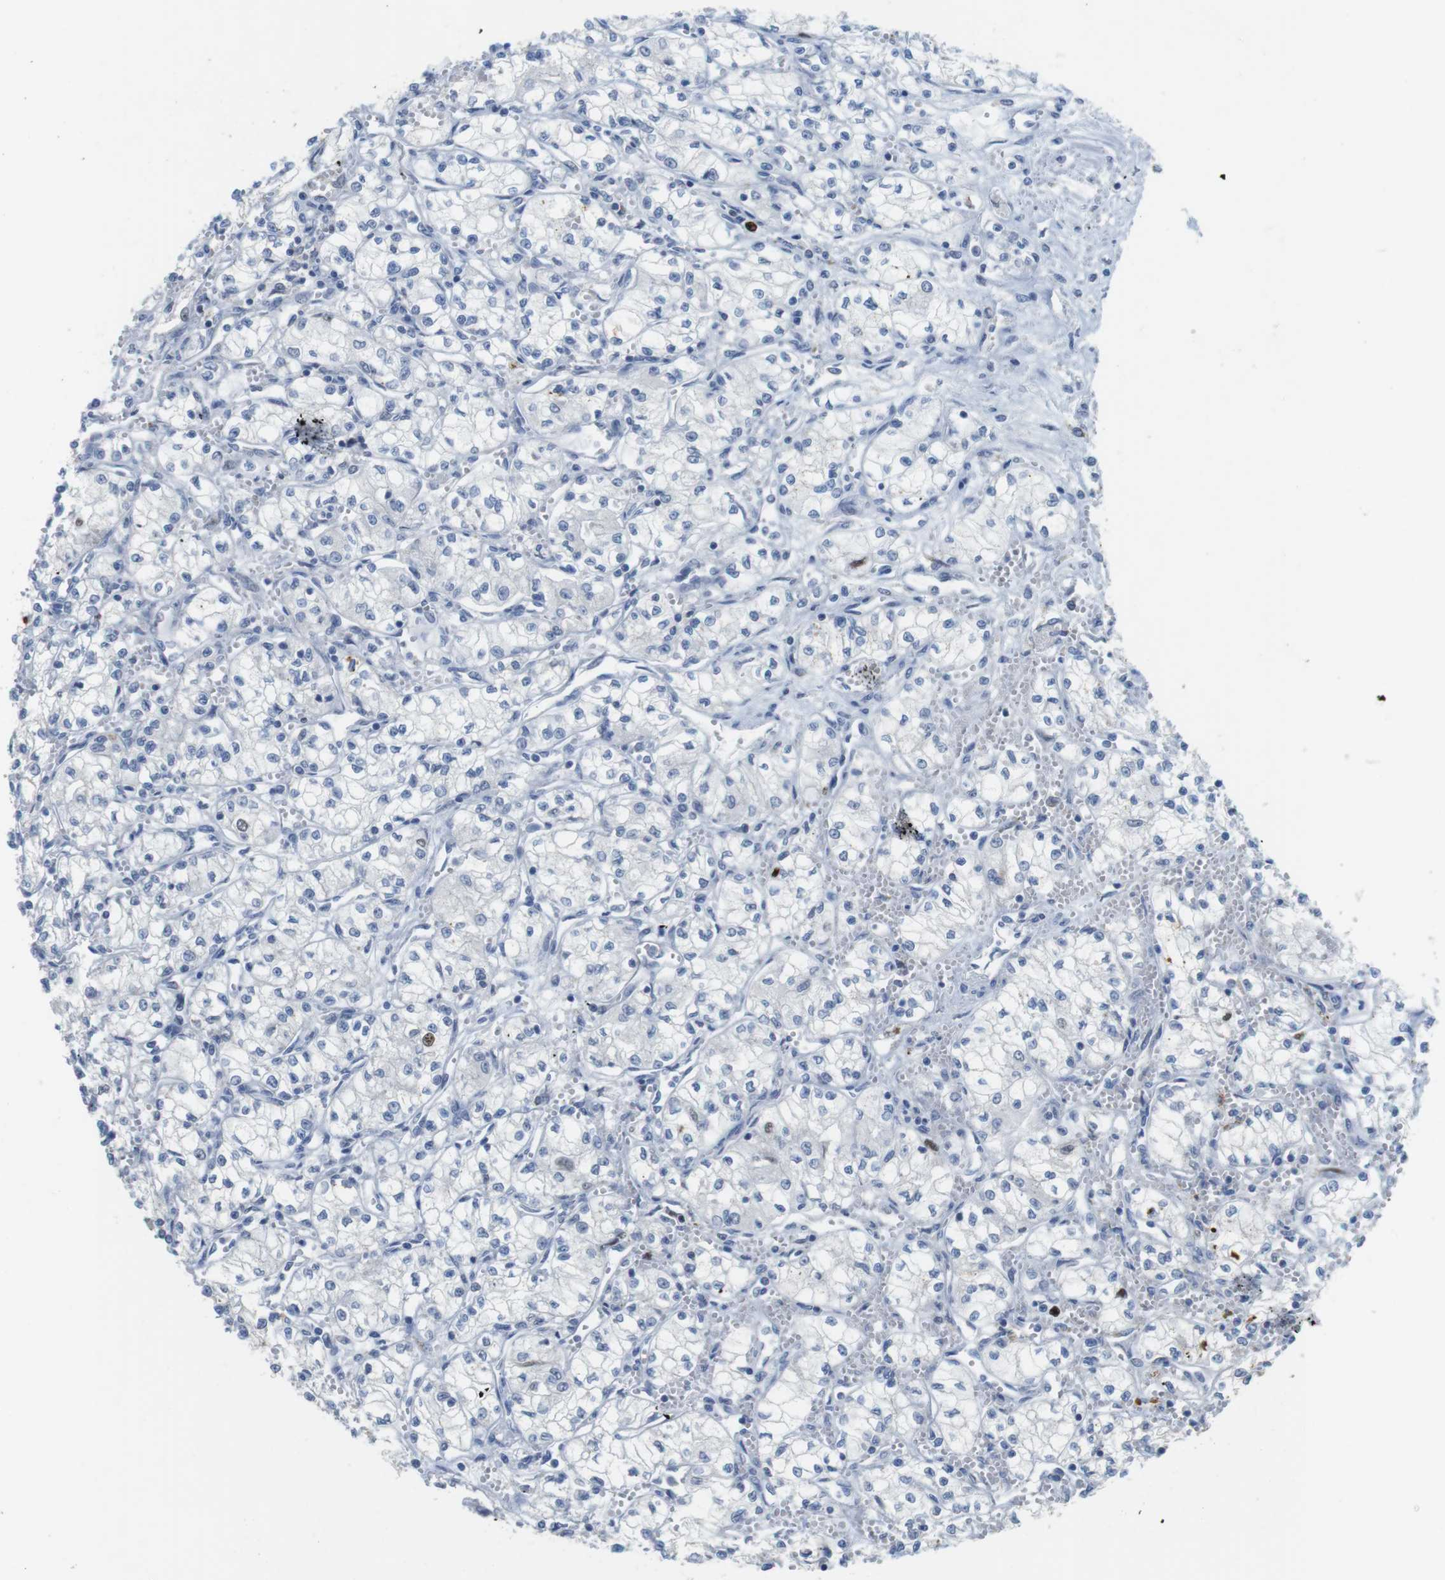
{"staining": {"intensity": "negative", "quantity": "none", "location": "none"}, "tissue": "renal cancer", "cell_type": "Tumor cells", "image_type": "cancer", "snomed": [{"axis": "morphology", "description": "Normal tissue, NOS"}, {"axis": "morphology", "description": "Adenocarcinoma, NOS"}, {"axis": "topography", "description": "Kidney"}], "caption": "DAB (3,3'-diaminobenzidine) immunohistochemical staining of human renal cancer (adenocarcinoma) reveals no significant positivity in tumor cells. The staining is performed using DAB brown chromogen with nuclei counter-stained in using hematoxylin.", "gene": "KPNA2", "patient": {"sex": "male", "age": 59}}